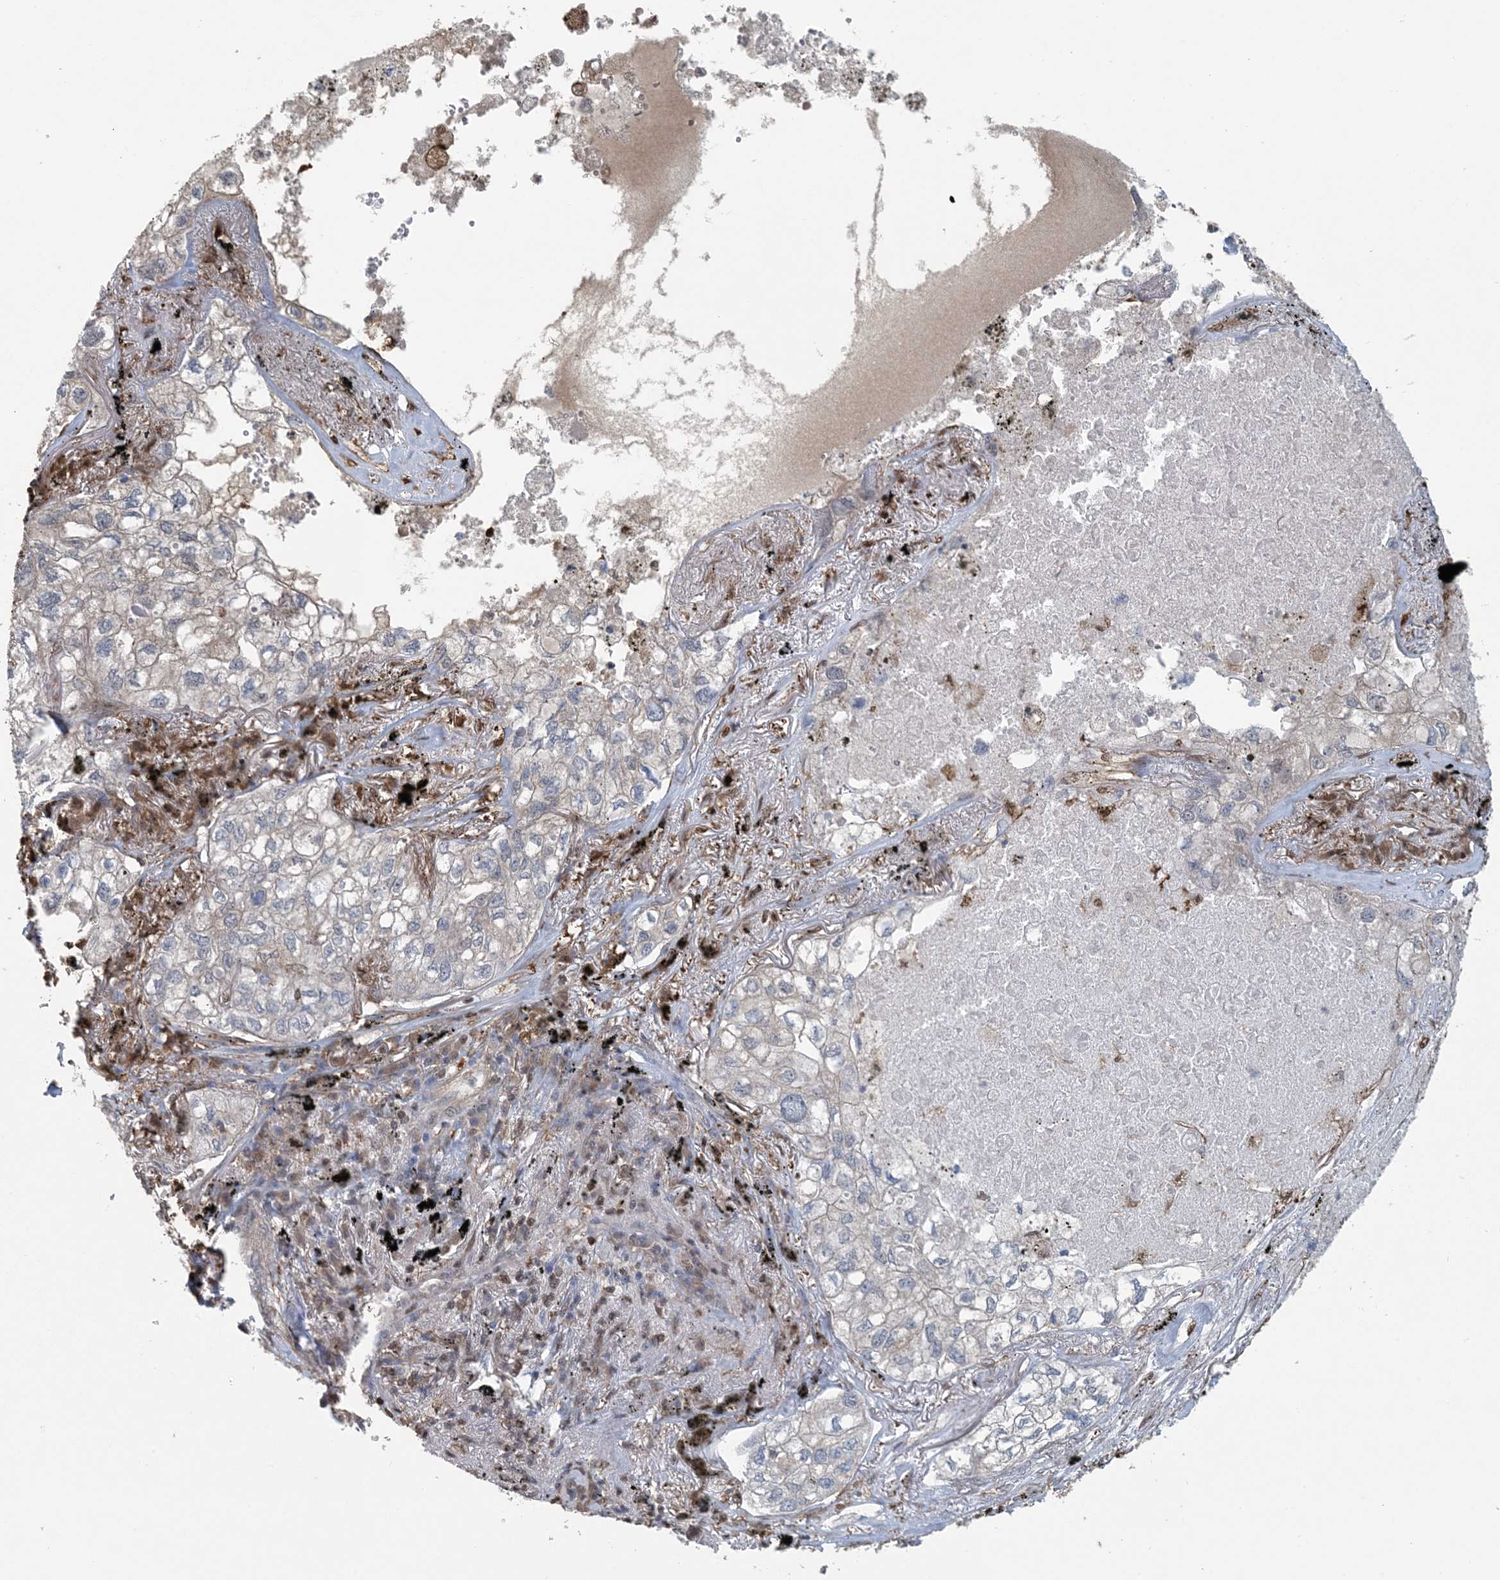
{"staining": {"intensity": "negative", "quantity": "none", "location": "none"}, "tissue": "lung cancer", "cell_type": "Tumor cells", "image_type": "cancer", "snomed": [{"axis": "morphology", "description": "Adenocarcinoma, NOS"}, {"axis": "topography", "description": "Lung"}], "caption": "DAB (3,3'-diaminobenzidine) immunohistochemical staining of lung cancer (adenocarcinoma) displays no significant staining in tumor cells.", "gene": "HIKESHI", "patient": {"sex": "male", "age": 65}}